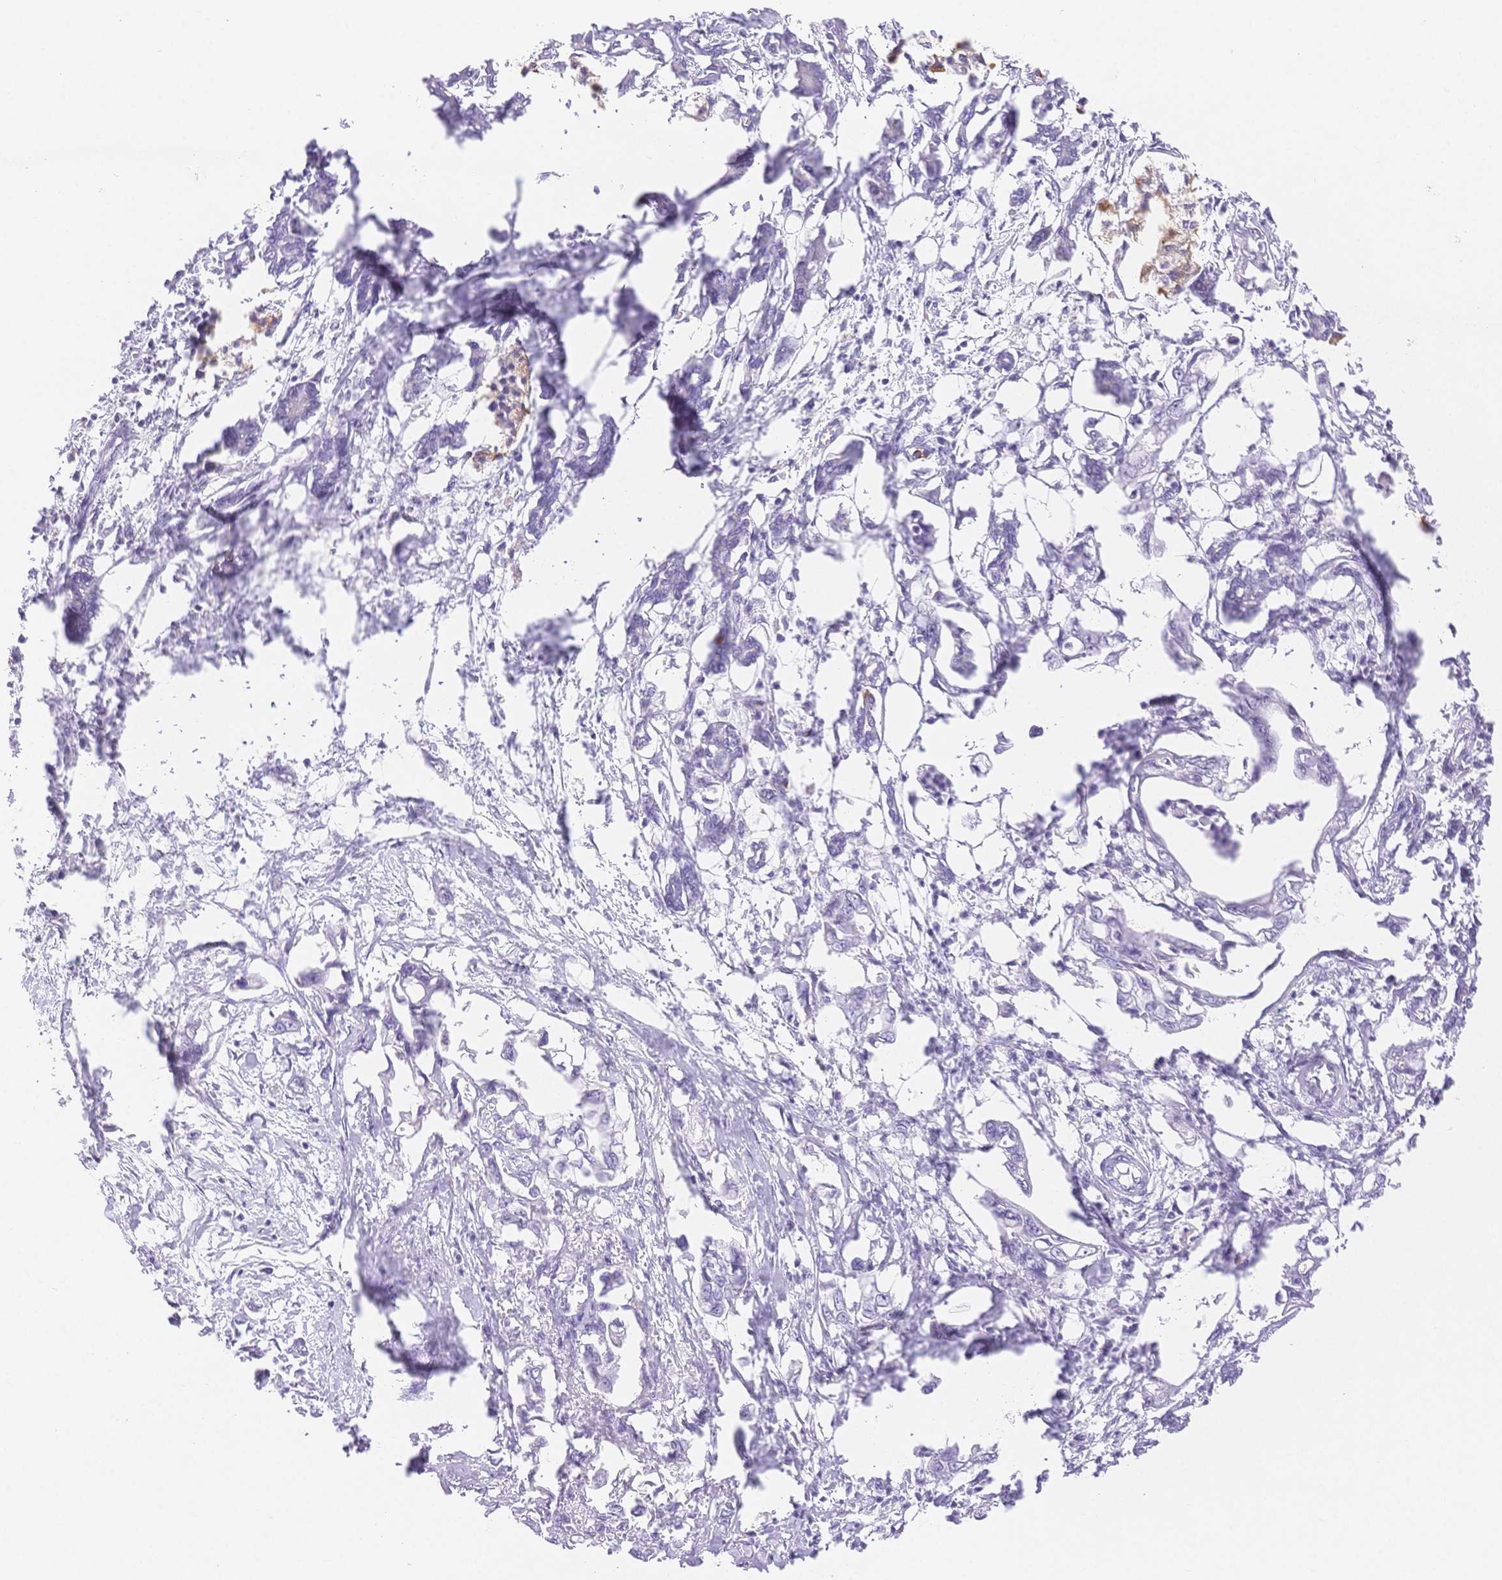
{"staining": {"intensity": "negative", "quantity": "none", "location": "none"}, "tissue": "pancreatic cancer", "cell_type": "Tumor cells", "image_type": "cancer", "snomed": [{"axis": "morphology", "description": "Adenocarcinoma, NOS"}, {"axis": "topography", "description": "Pancreas"}], "caption": "A high-resolution micrograph shows immunohistochemistry (IHC) staining of pancreatic cancer, which demonstrates no significant expression in tumor cells.", "gene": "MYOM1", "patient": {"sex": "male", "age": 61}}